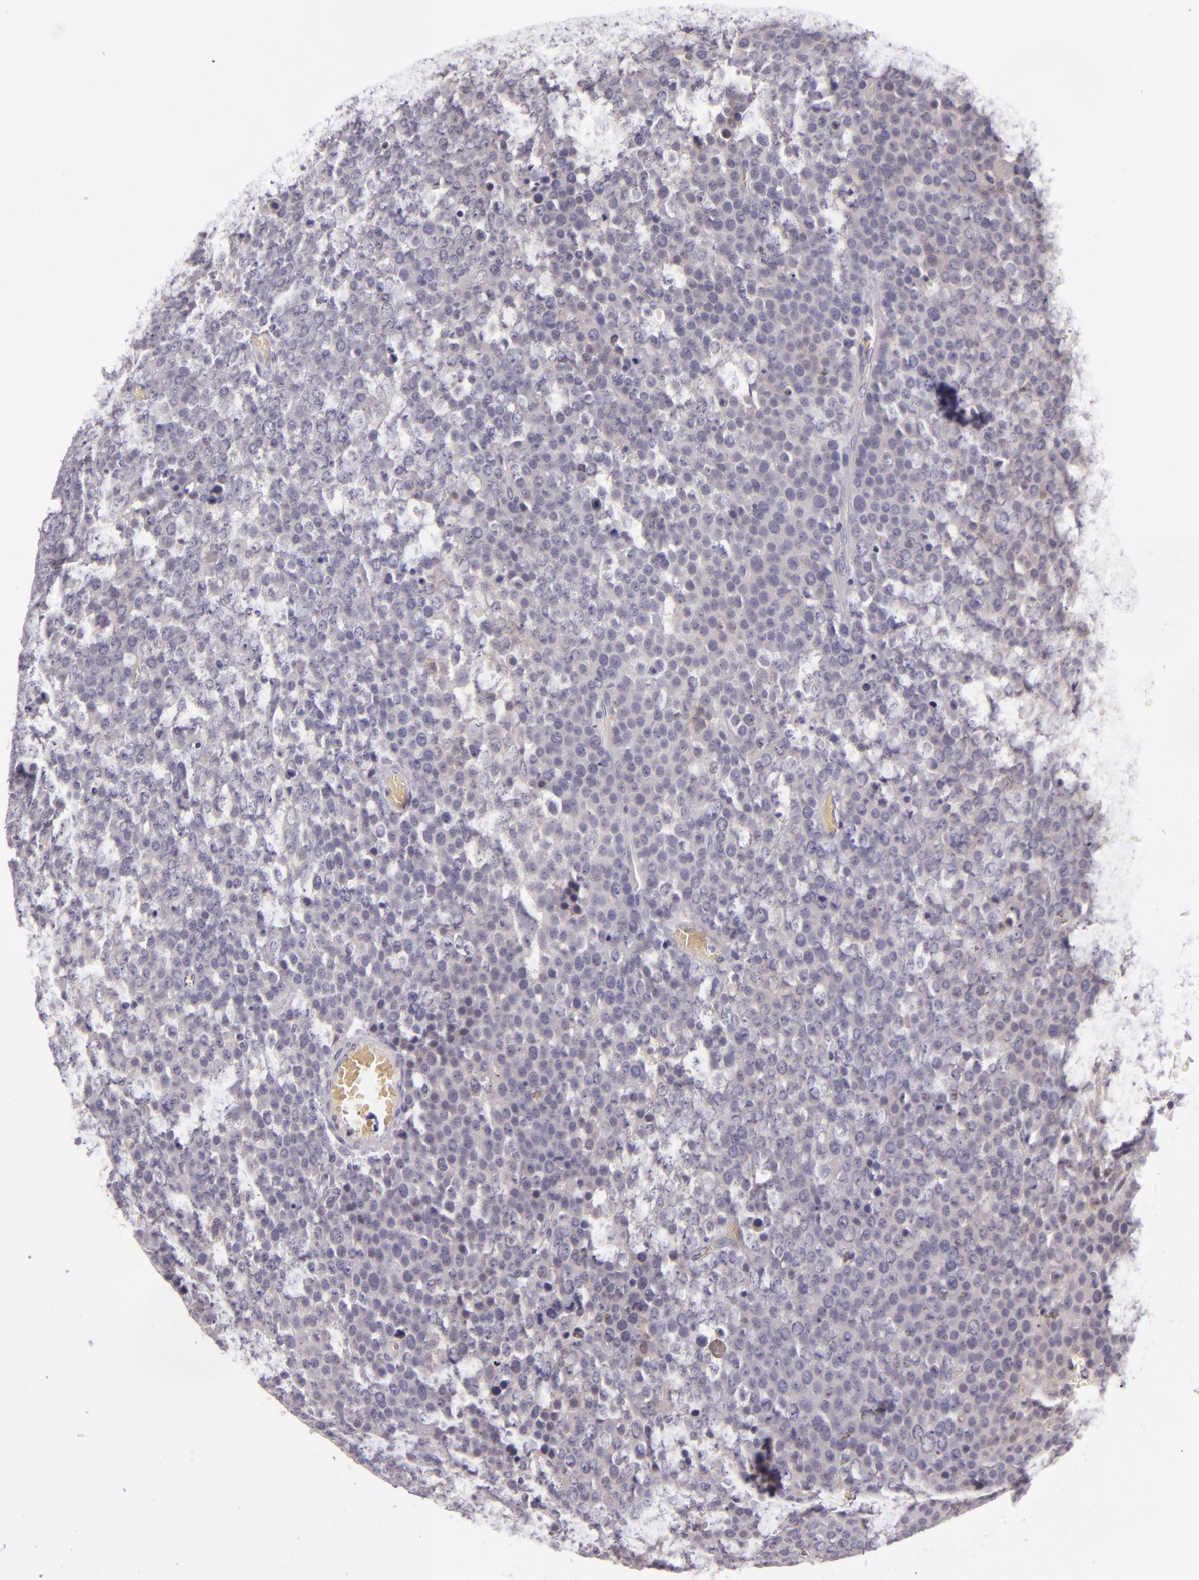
{"staining": {"intensity": "negative", "quantity": "none", "location": "none"}, "tissue": "testis cancer", "cell_type": "Tumor cells", "image_type": "cancer", "snomed": [{"axis": "morphology", "description": "Seminoma, NOS"}, {"axis": "topography", "description": "Testis"}], "caption": "Immunohistochemical staining of testis cancer reveals no significant positivity in tumor cells.", "gene": "SNCB", "patient": {"sex": "male", "age": 71}}